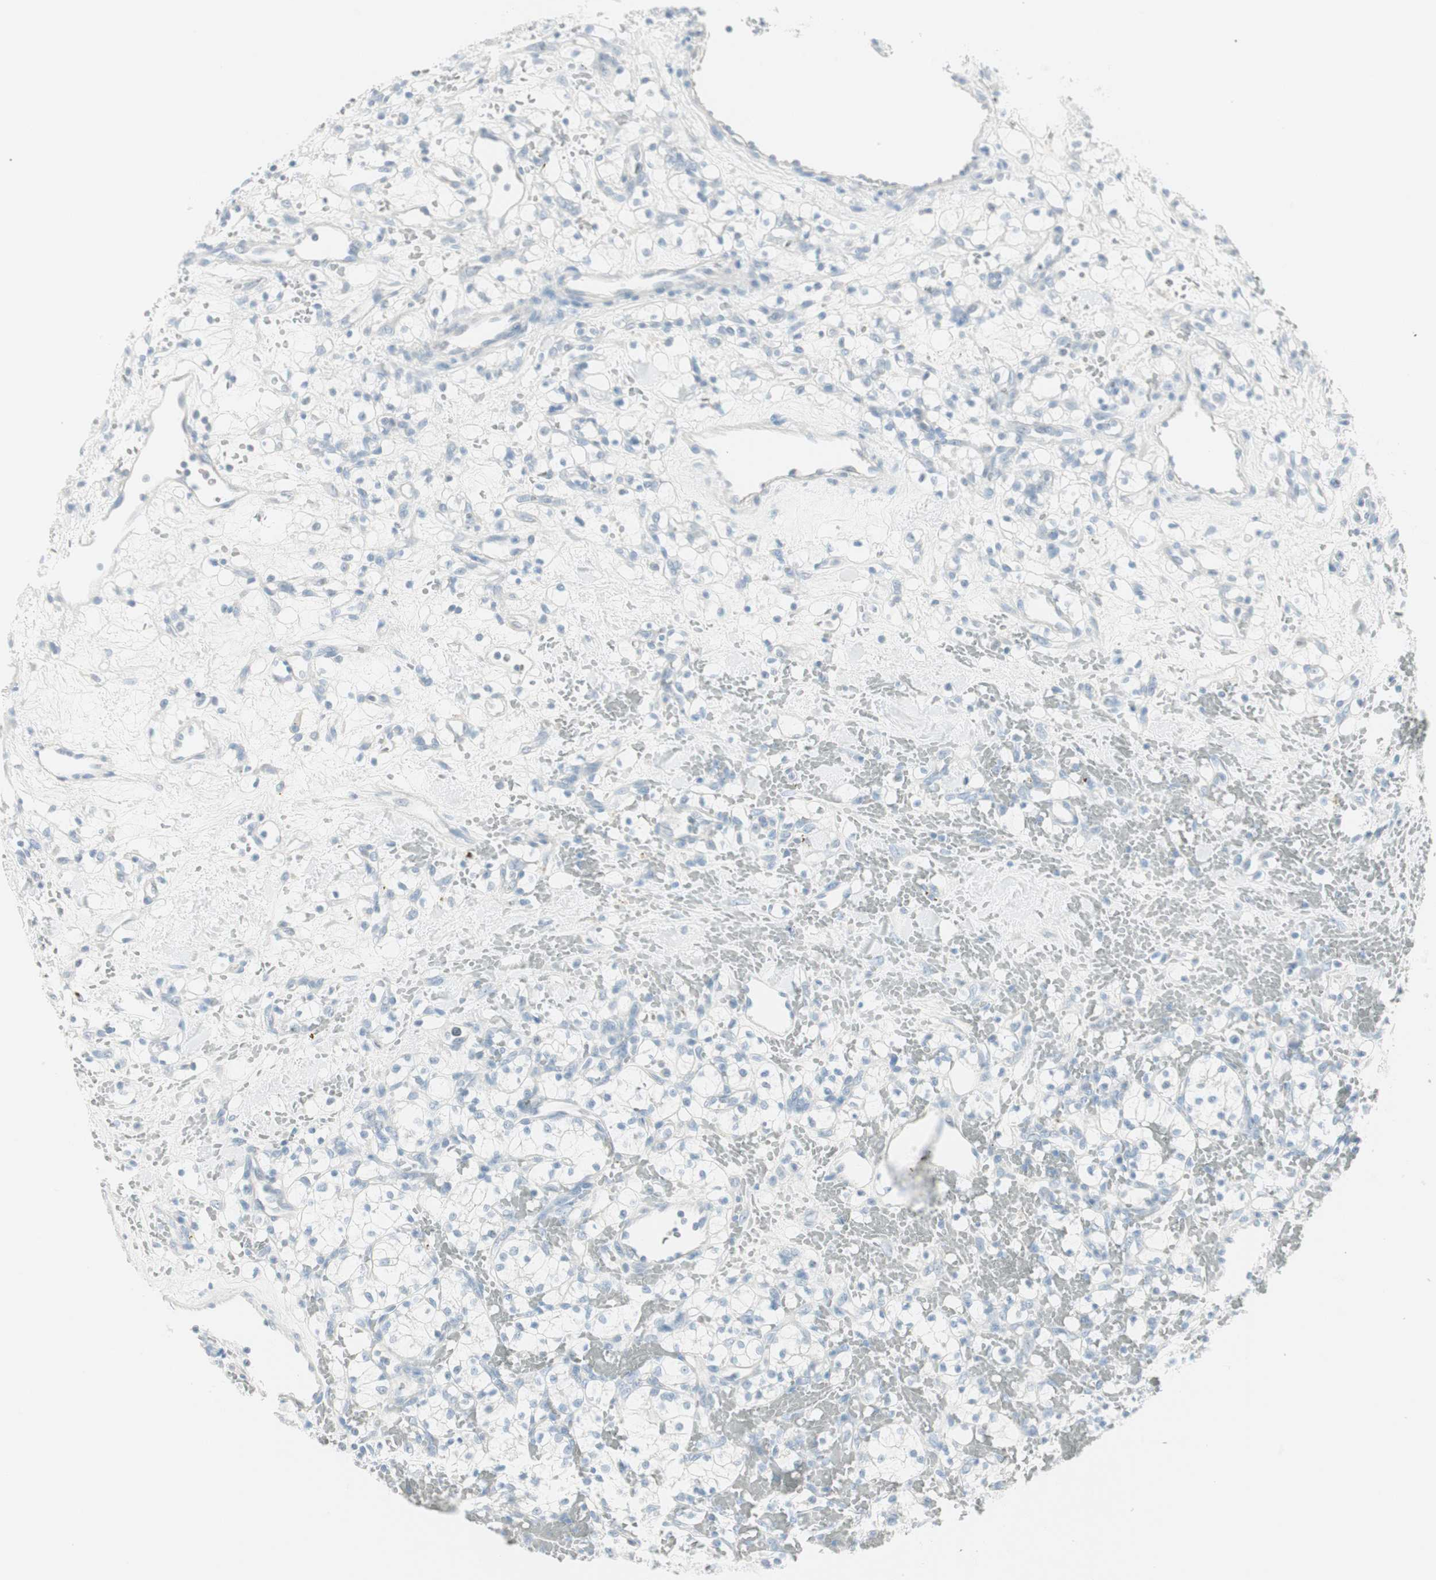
{"staining": {"intensity": "negative", "quantity": "none", "location": "none"}, "tissue": "renal cancer", "cell_type": "Tumor cells", "image_type": "cancer", "snomed": [{"axis": "morphology", "description": "Adenocarcinoma, NOS"}, {"axis": "topography", "description": "Kidney"}], "caption": "Immunohistochemistry (IHC) of human renal adenocarcinoma exhibits no positivity in tumor cells. The staining is performed using DAB (3,3'-diaminobenzidine) brown chromogen with nuclei counter-stained in using hematoxylin.", "gene": "ITLN2", "patient": {"sex": "female", "age": 60}}